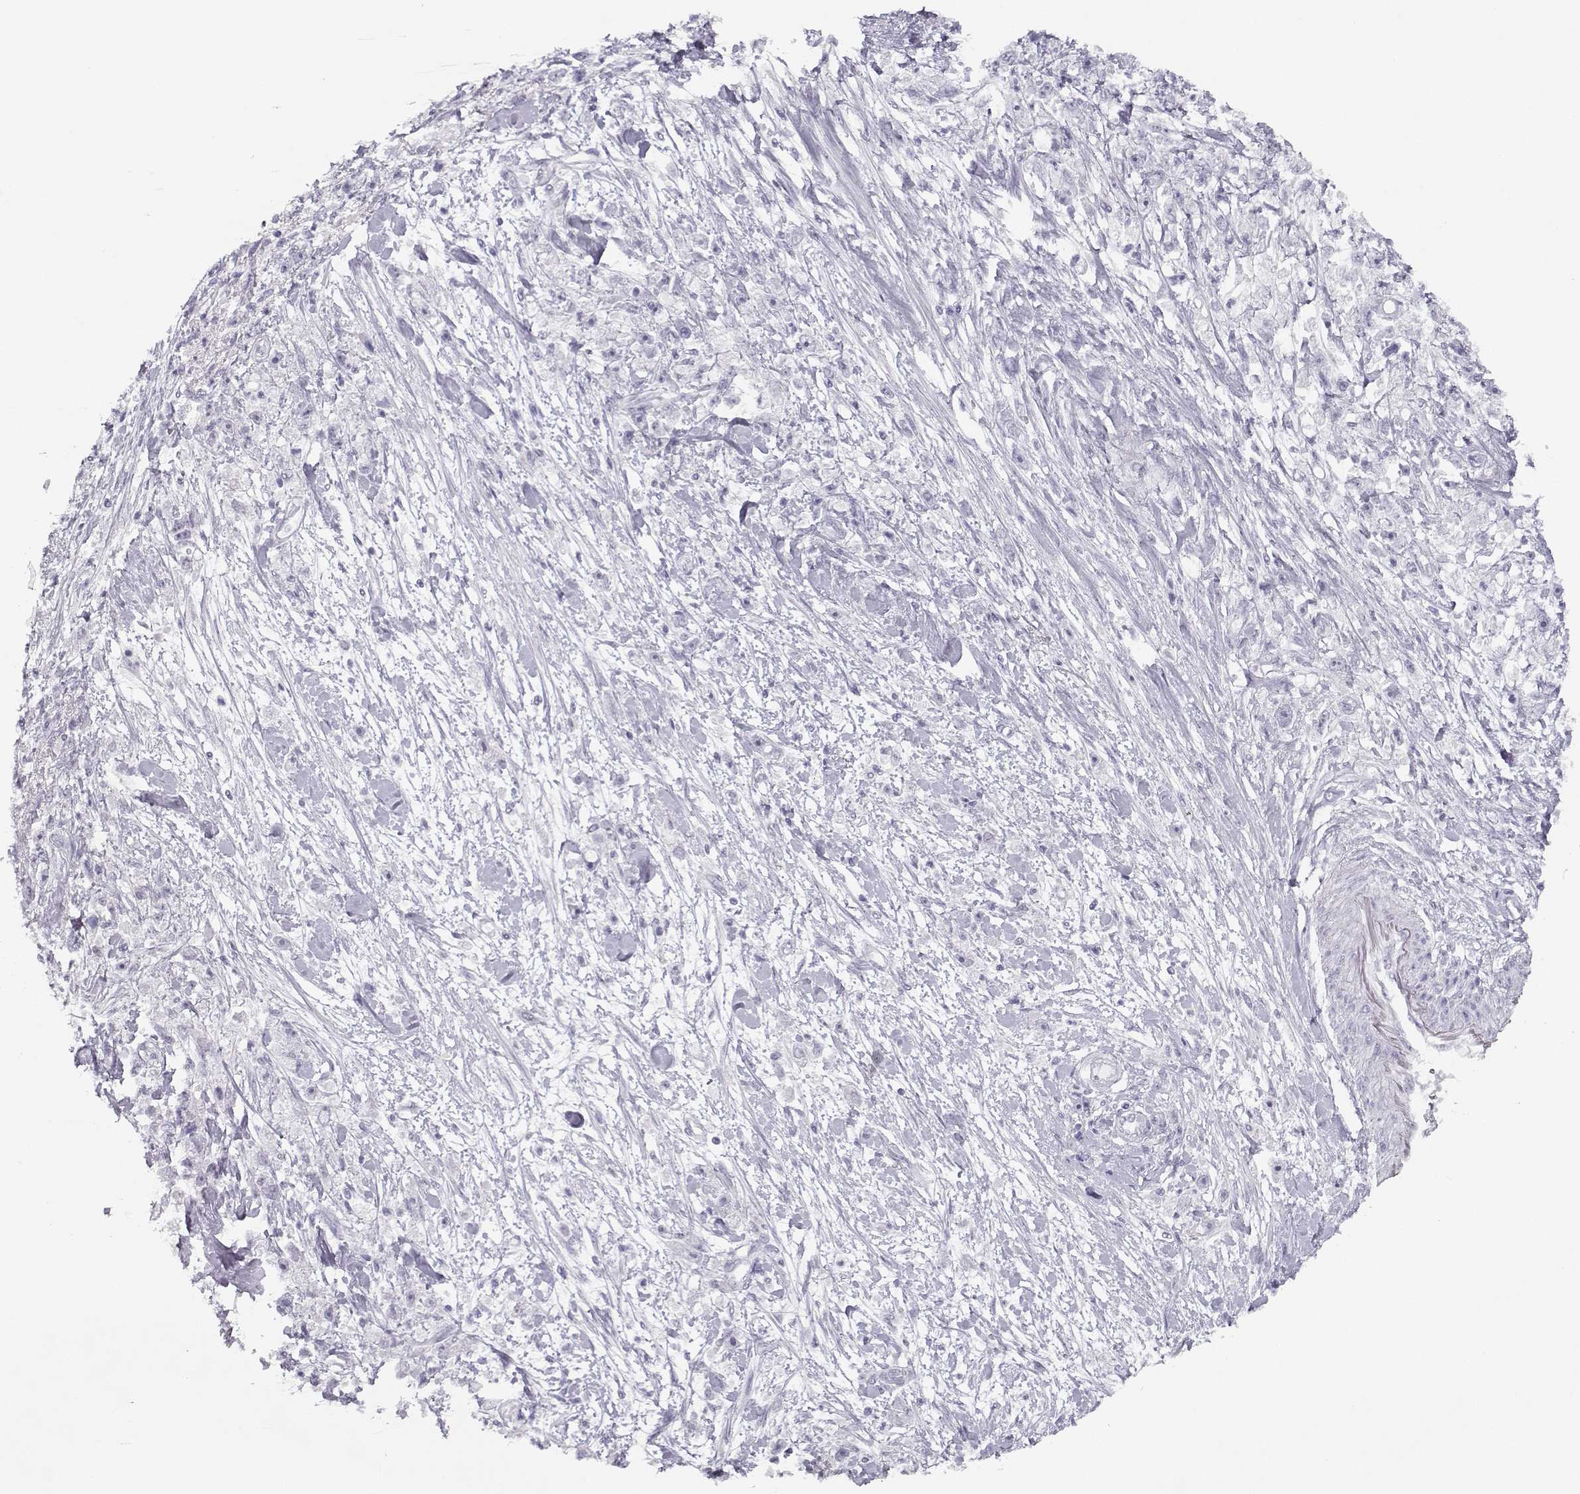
{"staining": {"intensity": "negative", "quantity": "none", "location": "none"}, "tissue": "stomach cancer", "cell_type": "Tumor cells", "image_type": "cancer", "snomed": [{"axis": "morphology", "description": "Adenocarcinoma, NOS"}, {"axis": "topography", "description": "Stomach"}], "caption": "IHC of human stomach adenocarcinoma shows no positivity in tumor cells.", "gene": "IMPG1", "patient": {"sex": "female", "age": 59}}